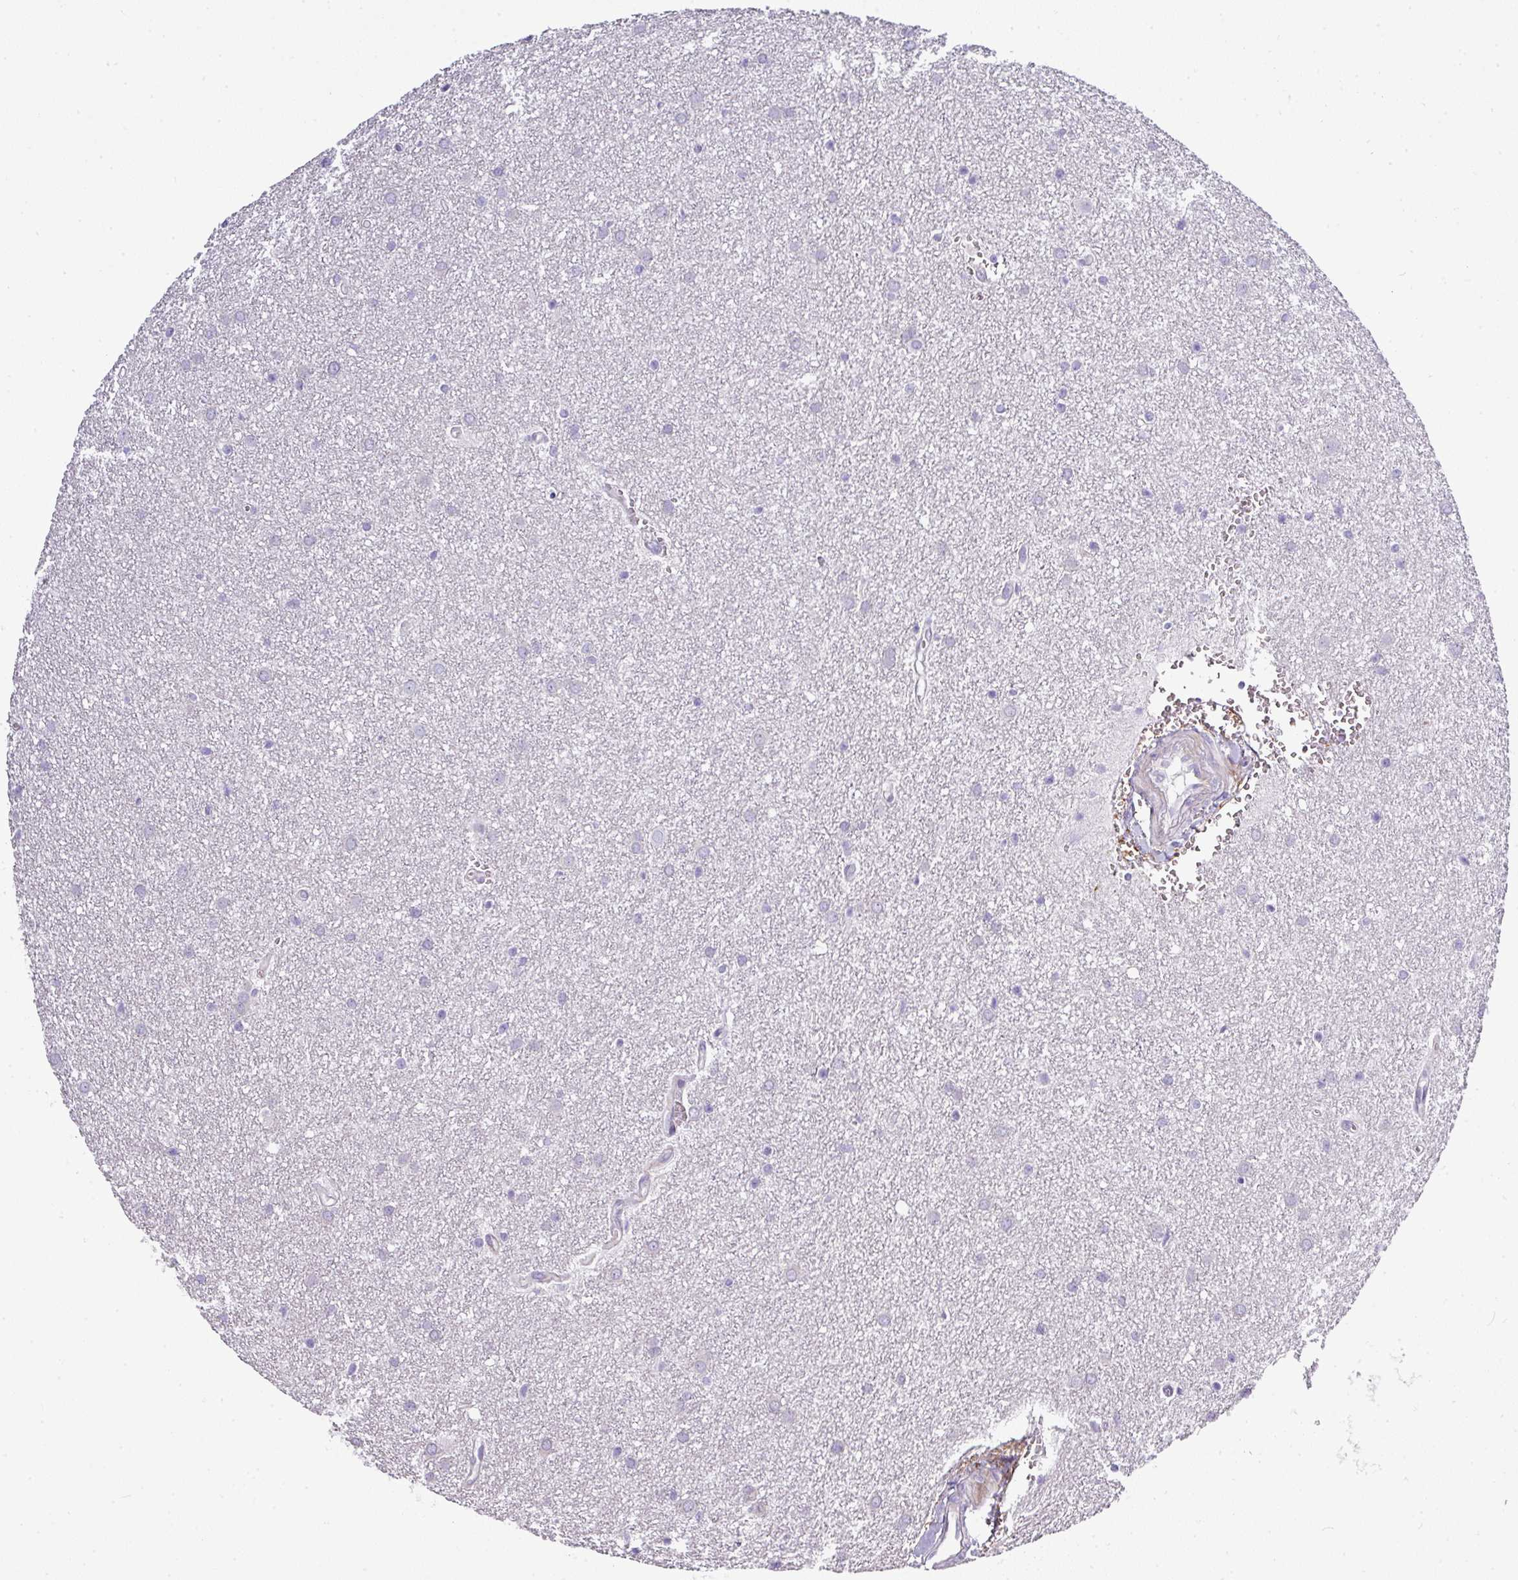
{"staining": {"intensity": "negative", "quantity": "none", "location": "none"}, "tissue": "glioma", "cell_type": "Tumor cells", "image_type": "cancer", "snomed": [{"axis": "morphology", "description": "Glioma, malignant, Low grade"}, {"axis": "topography", "description": "Cerebellum"}], "caption": "This is an immunohistochemistry (IHC) image of glioma. There is no expression in tumor cells.", "gene": "ATP6V1F", "patient": {"sex": "female", "age": 5}}